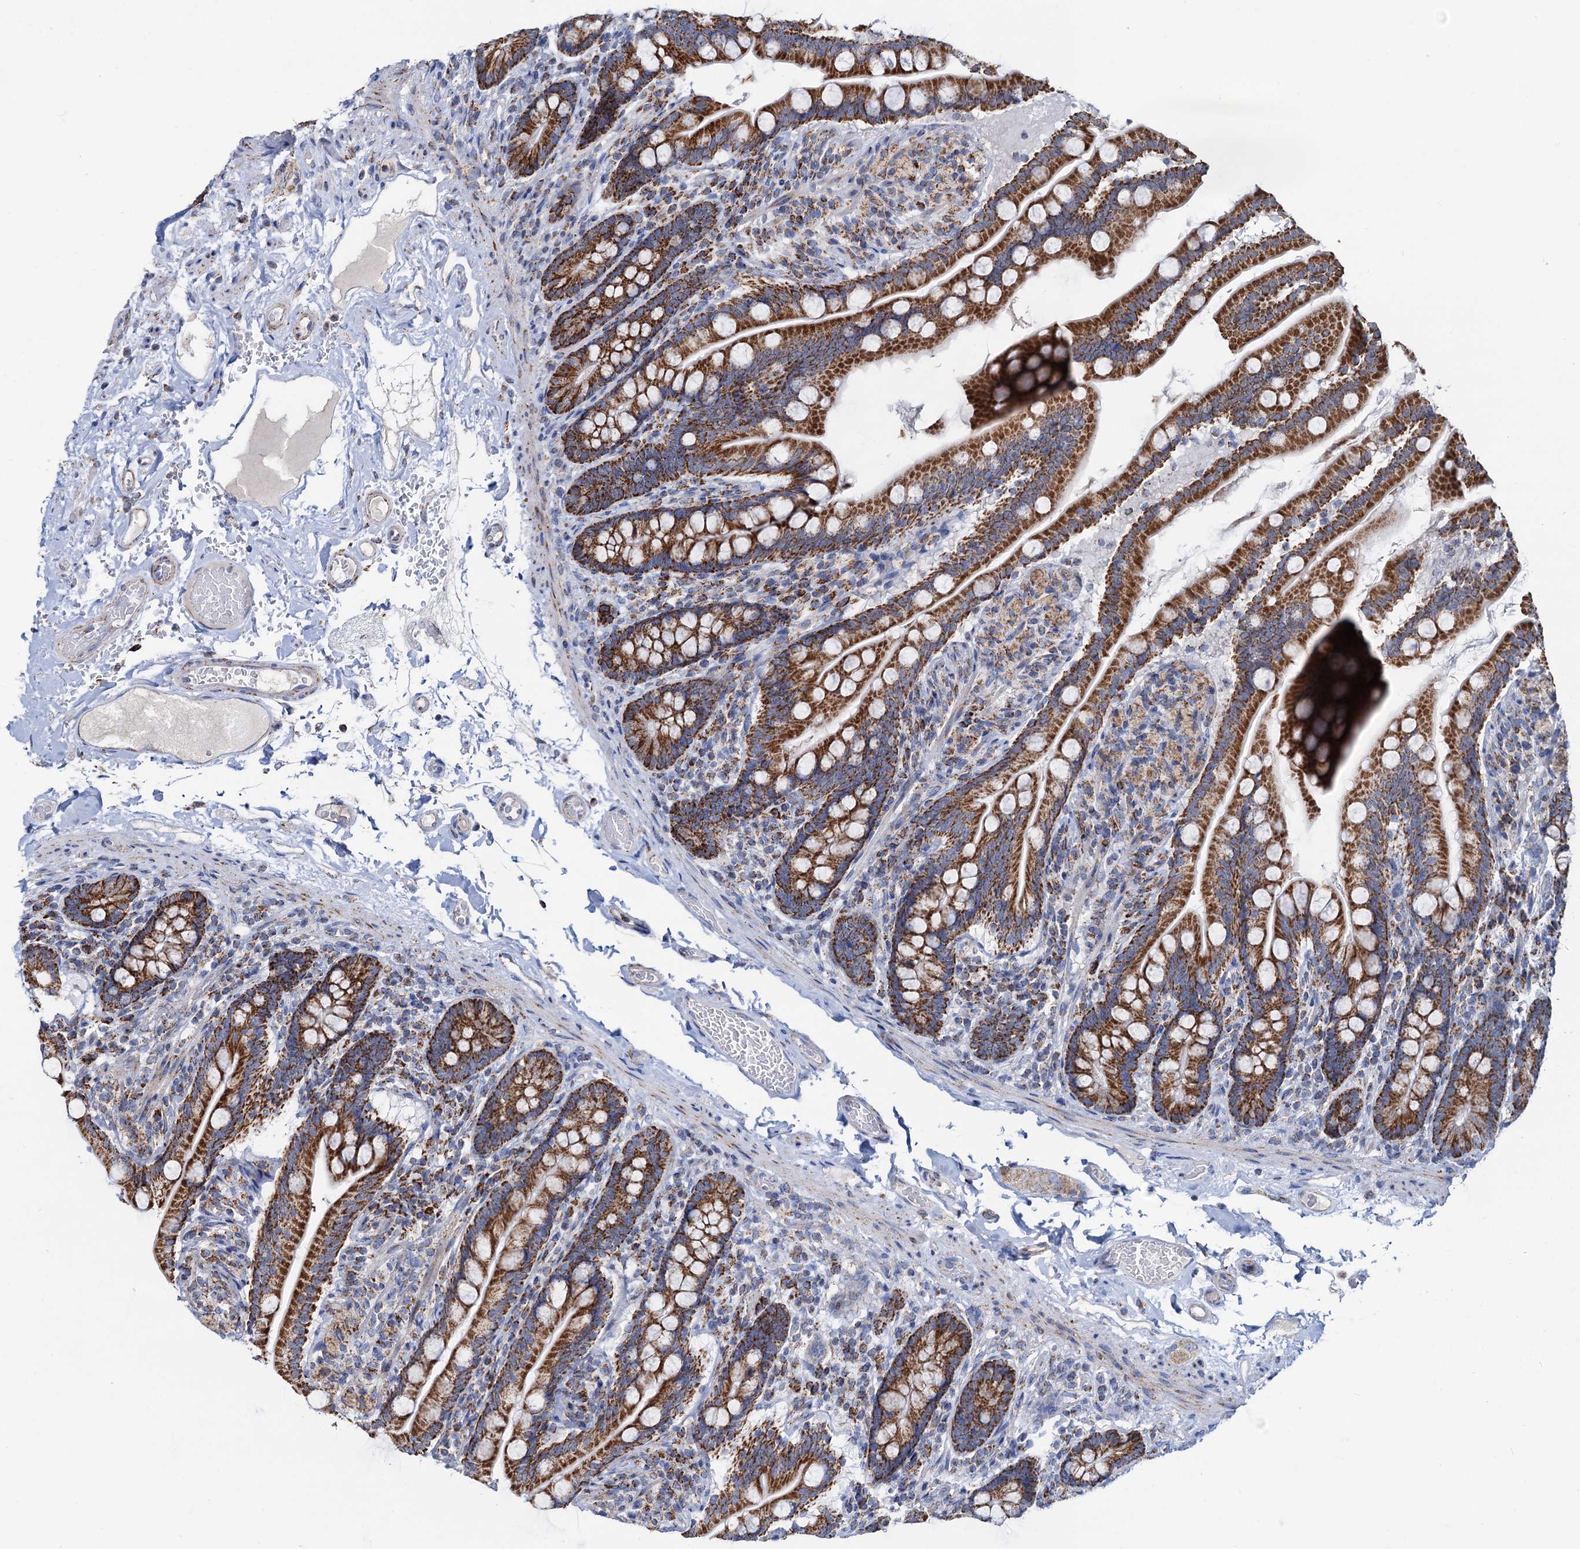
{"staining": {"intensity": "strong", "quantity": ">75%", "location": "cytoplasmic/membranous"}, "tissue": "small intestine", "cell_type": "Glandular cells", "image_type": "normal", "snomed": [{"axis": "morphology", "description": "Normal tissue, NOS"}, {"axis": "topography", "description": "Small intestine"}], "caption": "Glandular cells display strong cytoplasmic/membranous positivity in approximately >75% of cells in benign small intestine.", "gene": "C2CD3", "patient": {"sex": "female", "age": 64}}